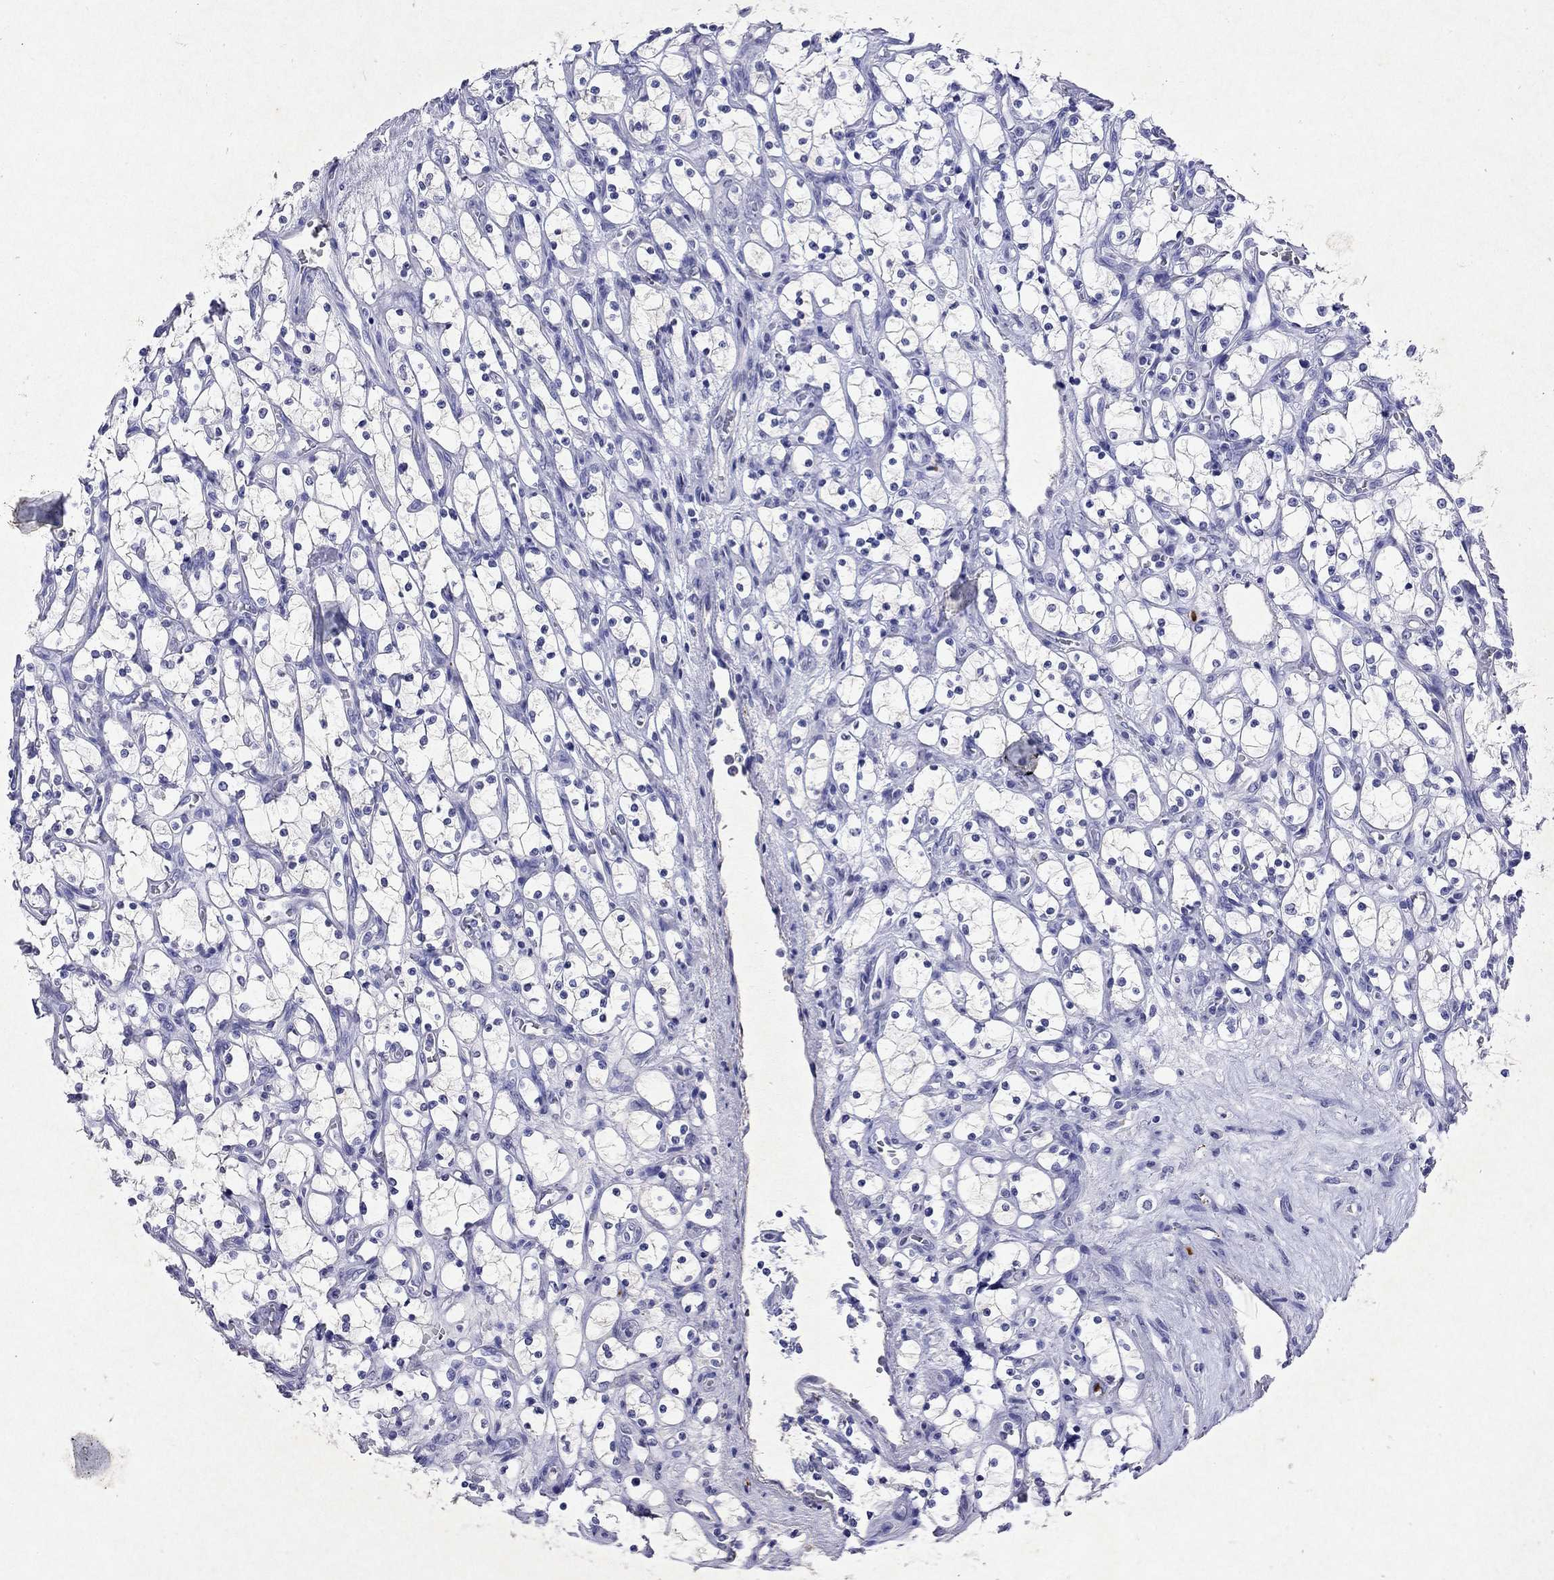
{"staining": {"intensity": "negative", "quantity": "none", "location": "none"}, "tissue": "renal cancer", "cell_type": "Tumor cells", "image_type": "cancer", "snomed": [{"axis": "morphology", "description": "Adenocarcinoma, NOS"}, {"axis": "topography", "description": "Kidney"}], "caption": "Renal cancer was stained to show a protein in brown. There is no significant positivity in tumor cells.", "gene": "ARMC12", "patient": {"sex": "female", "age": 69}}